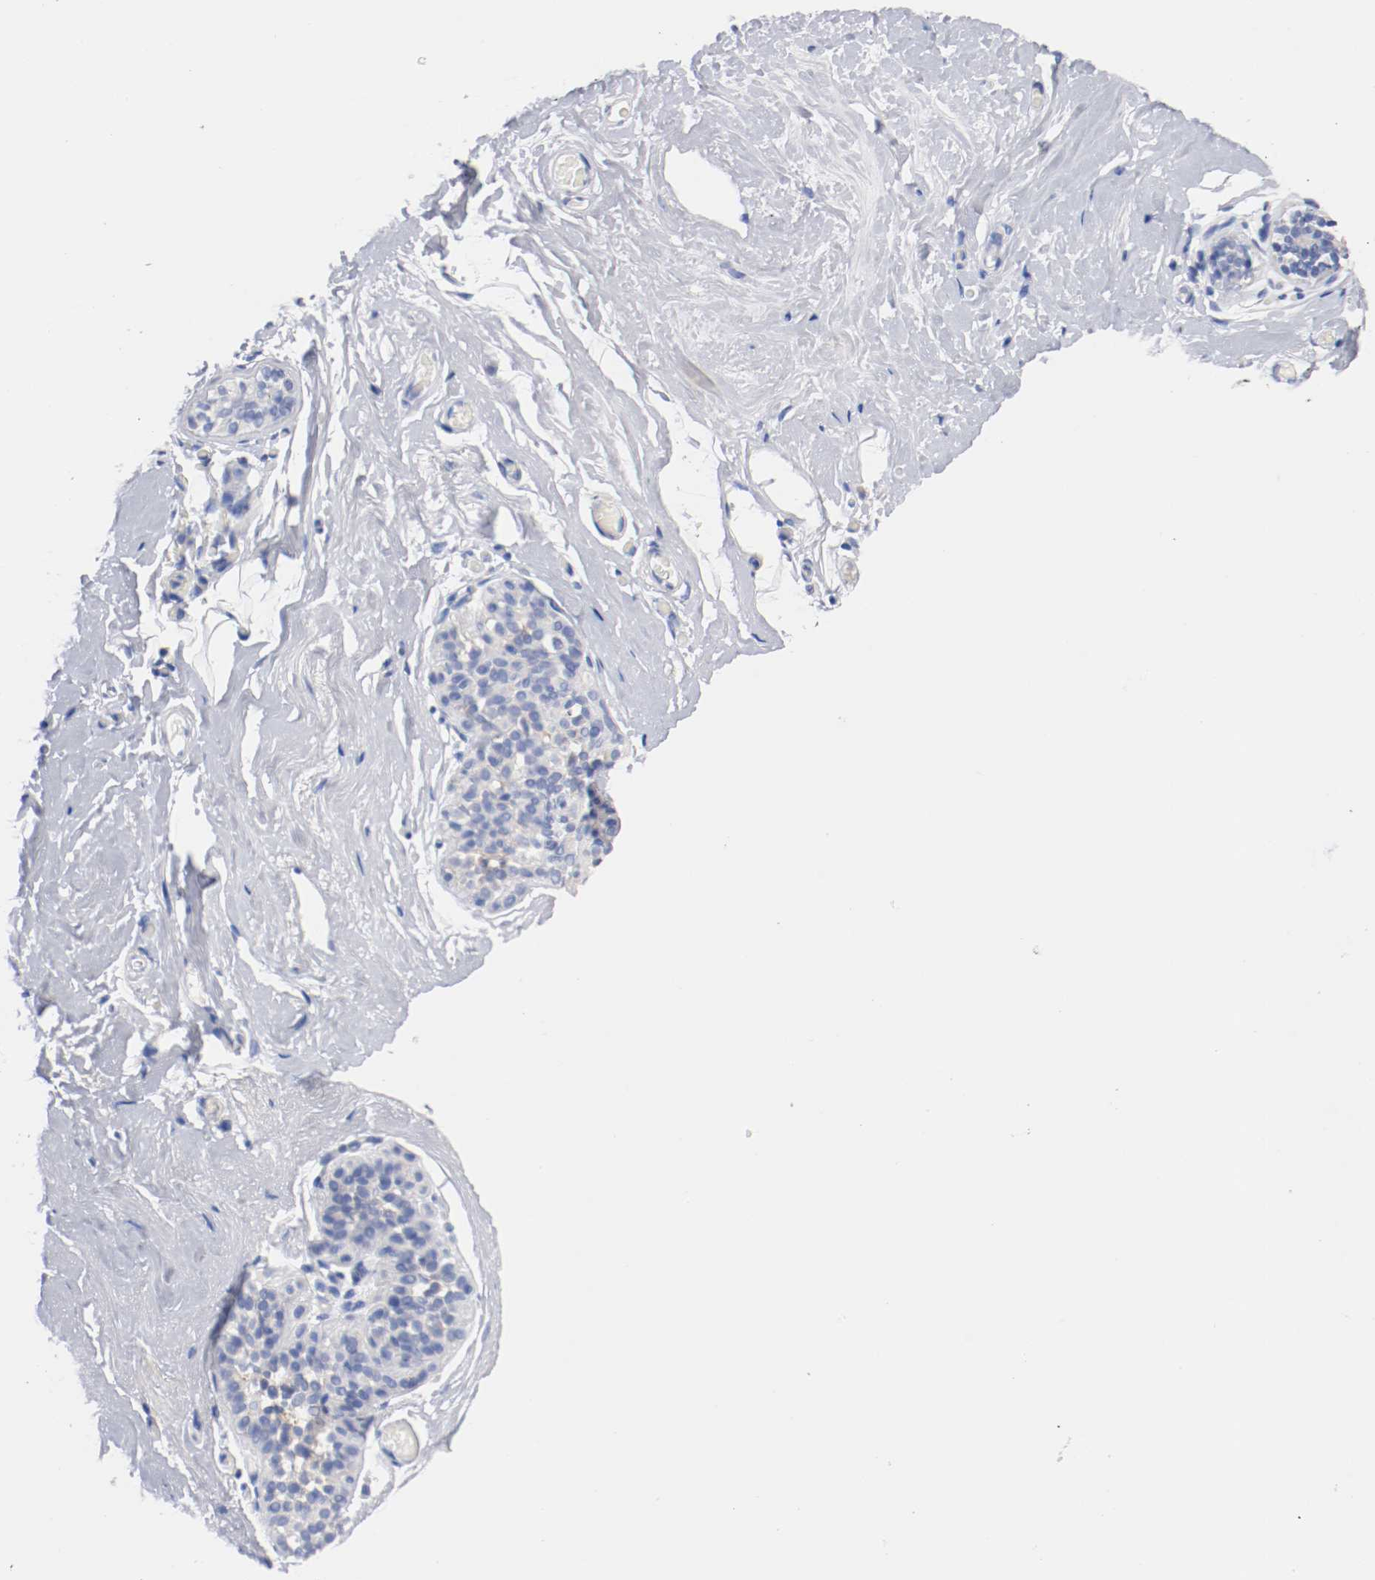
{"staining": {"intensity": "negative", "quantity": "none", "location": "none"}, "tissue": "breast", "cell_type": "Adipocytes", "image_type": "normal", "snomed": [{"axis": "morphology", "description": "Normal tissue, NOS"}, {"axis": "topography", "description": "Breast"}], "caption": "IHC micrograph of unremarkable breast: breast stained with DAB displays no significant protein staining in adipocytes.", "gene": "FGFBP1", "patient": {"sex": "female", "age": 75}}